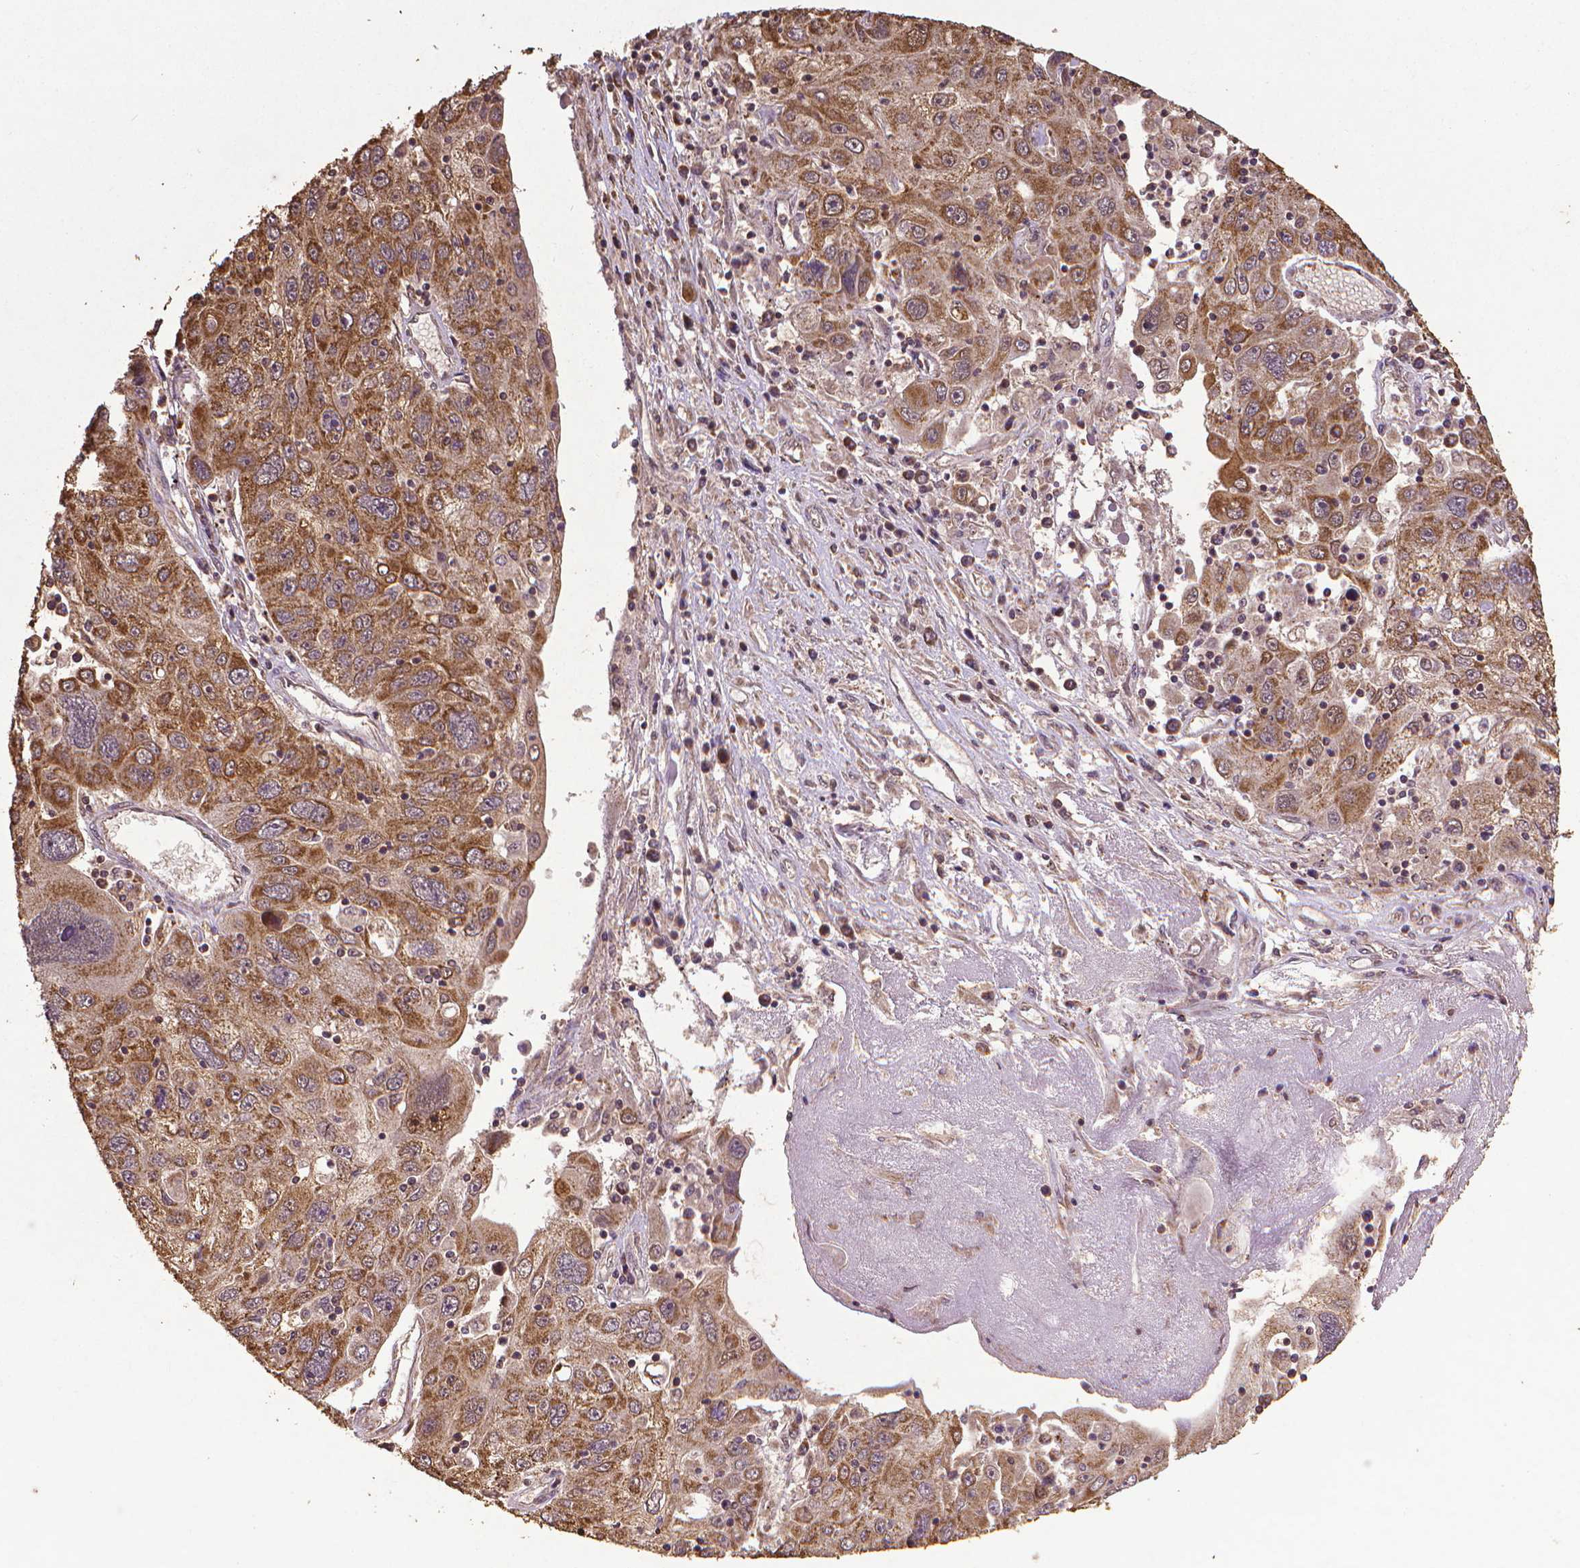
{"staining": {"intensity": "moderate", "quantity": ">75%", "location": "cytoplasmic/membranous"}, "tissue": "stomach cancer", "cell_type": "Tumor cells", "image_type": "cancer", "snomed": [{"axis": "morphology", "description": "Adenocarcinoma, NOS"}, {"axis": "topography", "description": "Stomach"}], "caption": "Tumor cells exhibit moderate cytoplasmic/membranous expression in approximately >75% of cells in stomach adenocarcinoma. (DAB (3,3'-diaminobenzidine) IHC with brightfield microscopy, high magnification).", "gene": "DCAF1", "patient": {"sex": "male", "age": 56}}